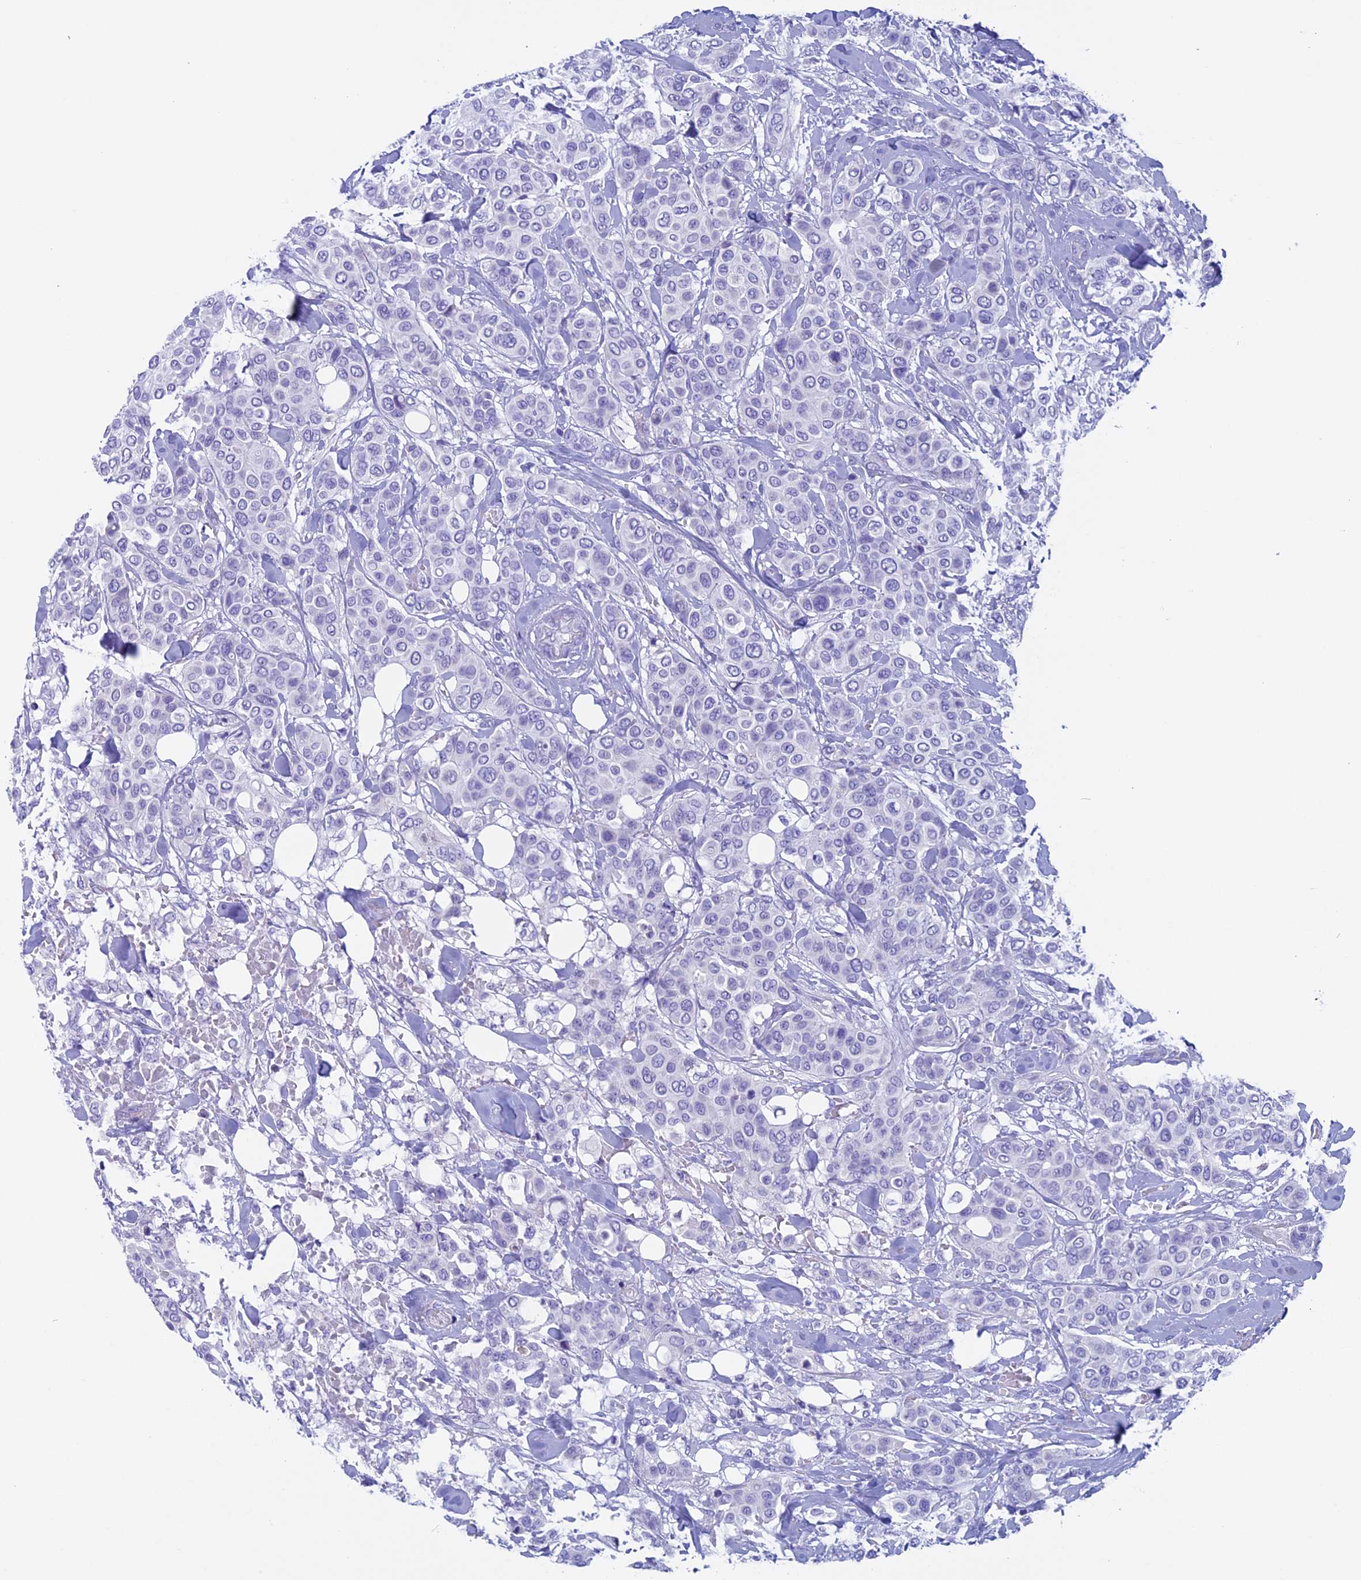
{"staining": {"intensity": "negative", "quantity": "none", "location": "none"}, "tissue": "breast cancer", "cell_type": "Tumor cells", "image_type": "cancer", "snomed": [{"axis": "morphology", "description": "Lobular carcinoma"}, {"axis": "topography", "description": "Breast"}], "caption": "There is no significant expression in tumor cells of breast lobular carcinoma.", "gene": "ZNF563", "patient": {"sex": "female", "age": 51}}